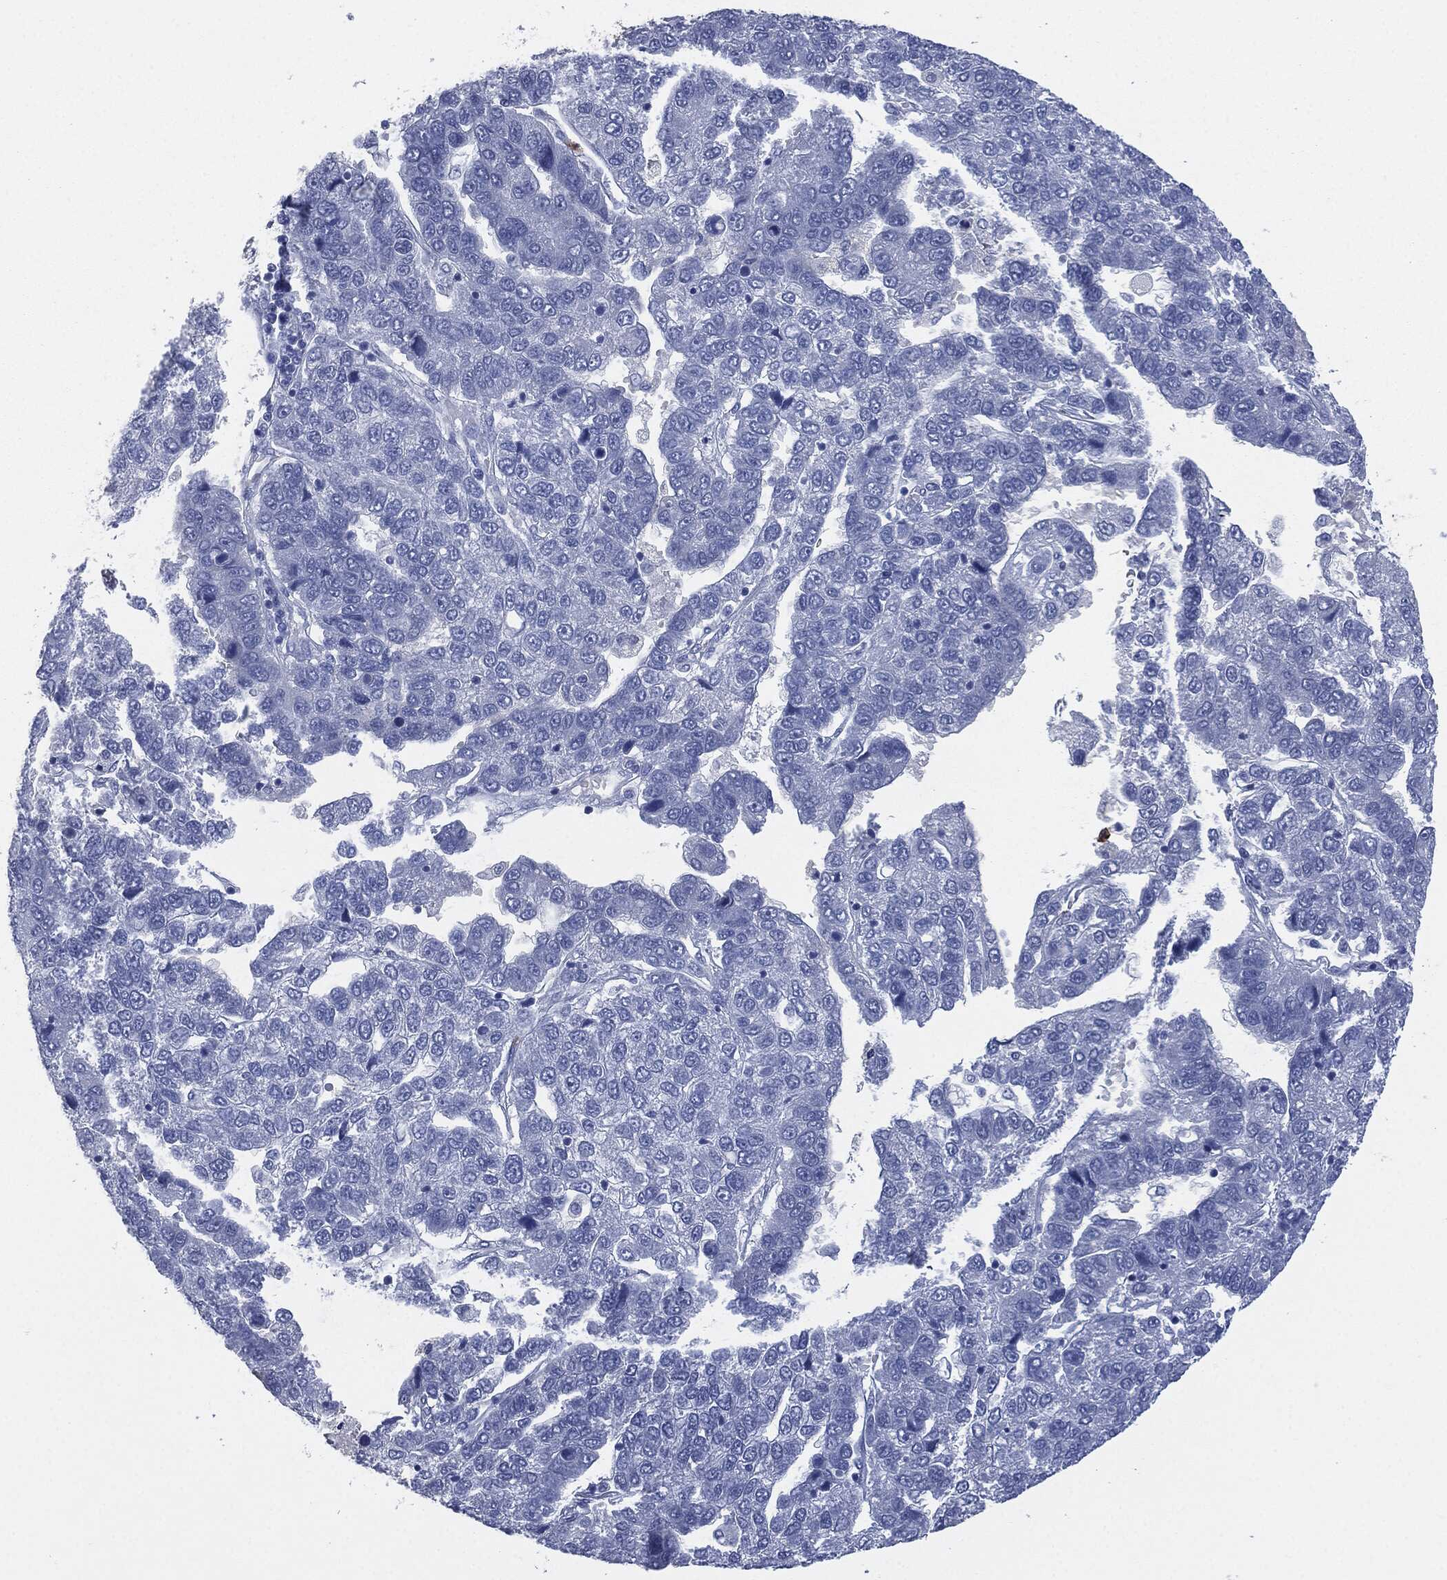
{"staining": {"intensity": "negative", "quantity": "none", "location": "none"}, "tissue": "pancreatic cancer", "cell_type": "Tumor cells", "image_type": "cancer", "snomed": [{"axis": "morphology", "description": "Adenocarcinoma, NOS"}, {"axis": "topography", "description": "Pancreas"}], "caption": "Tumor cells show no significant protein positivity in pancreatic cancer.", "gene": "CEACAM8", "patient": {"sex": "female", "age": 61}}